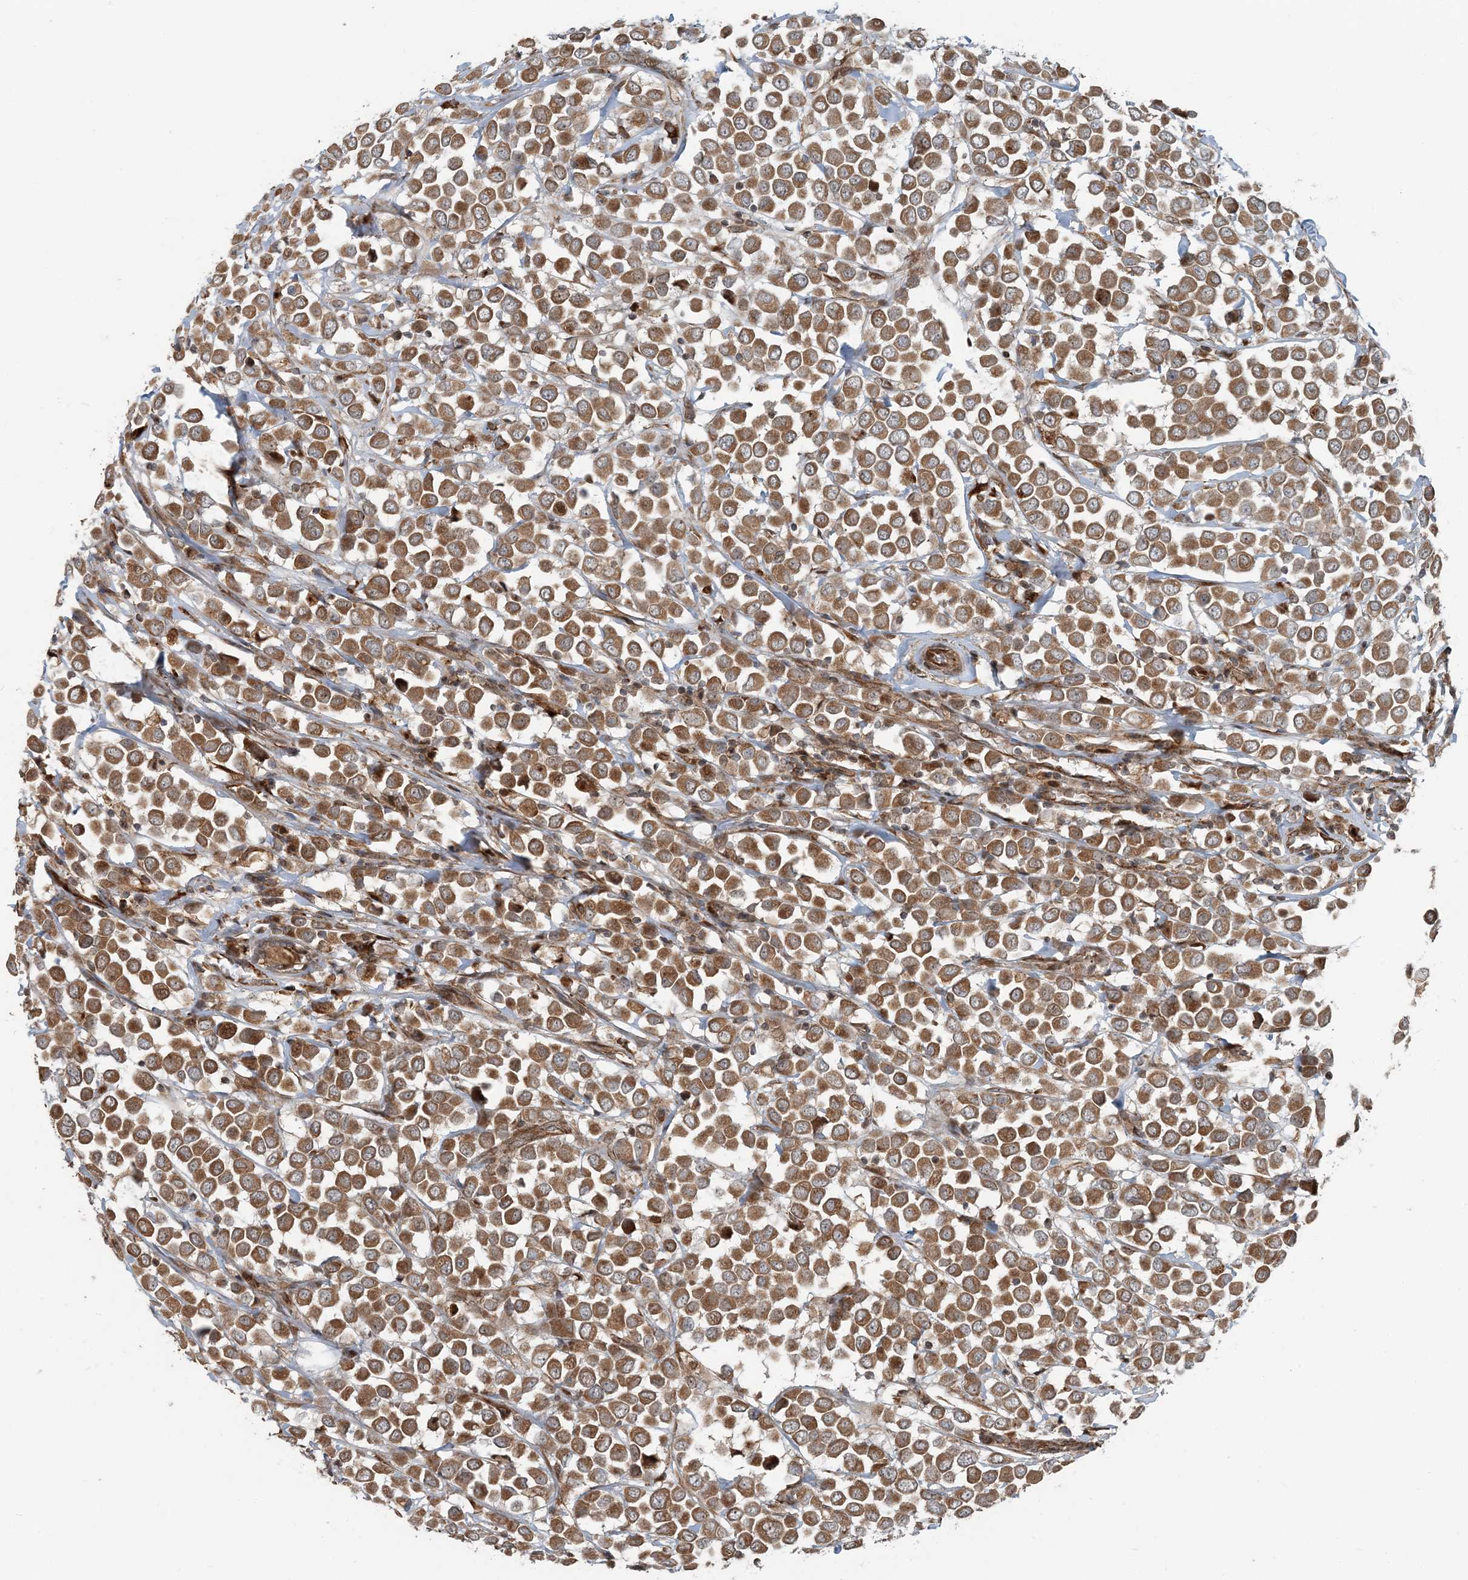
{"staining": {"intensity": "moderate", "quantity": ">75%", "location": "cytoplasmic/membranous"}, "tissue": "breast cancer", "cell_type": "Tumor cells", "image_type": "cancer", "snomed": [{"axis": "morphology", "description": "Duct carcinoma"}, {"axis": "topography", "description": "Breast"}], "caption": "Protein analysis of intraductal carcinoma (breast) tissue demonstrates moderate cytoplasmic/membranous positivity in about >75% of tumor cells. The protein is stained brown, and the nuclei are stained in blue (DAB (3,3'-diaminobenzidine) IHC with brightfield microscopy, high magnification).", "gene": "EDEM2", "patient": {"sex": "female", "age": 61}}